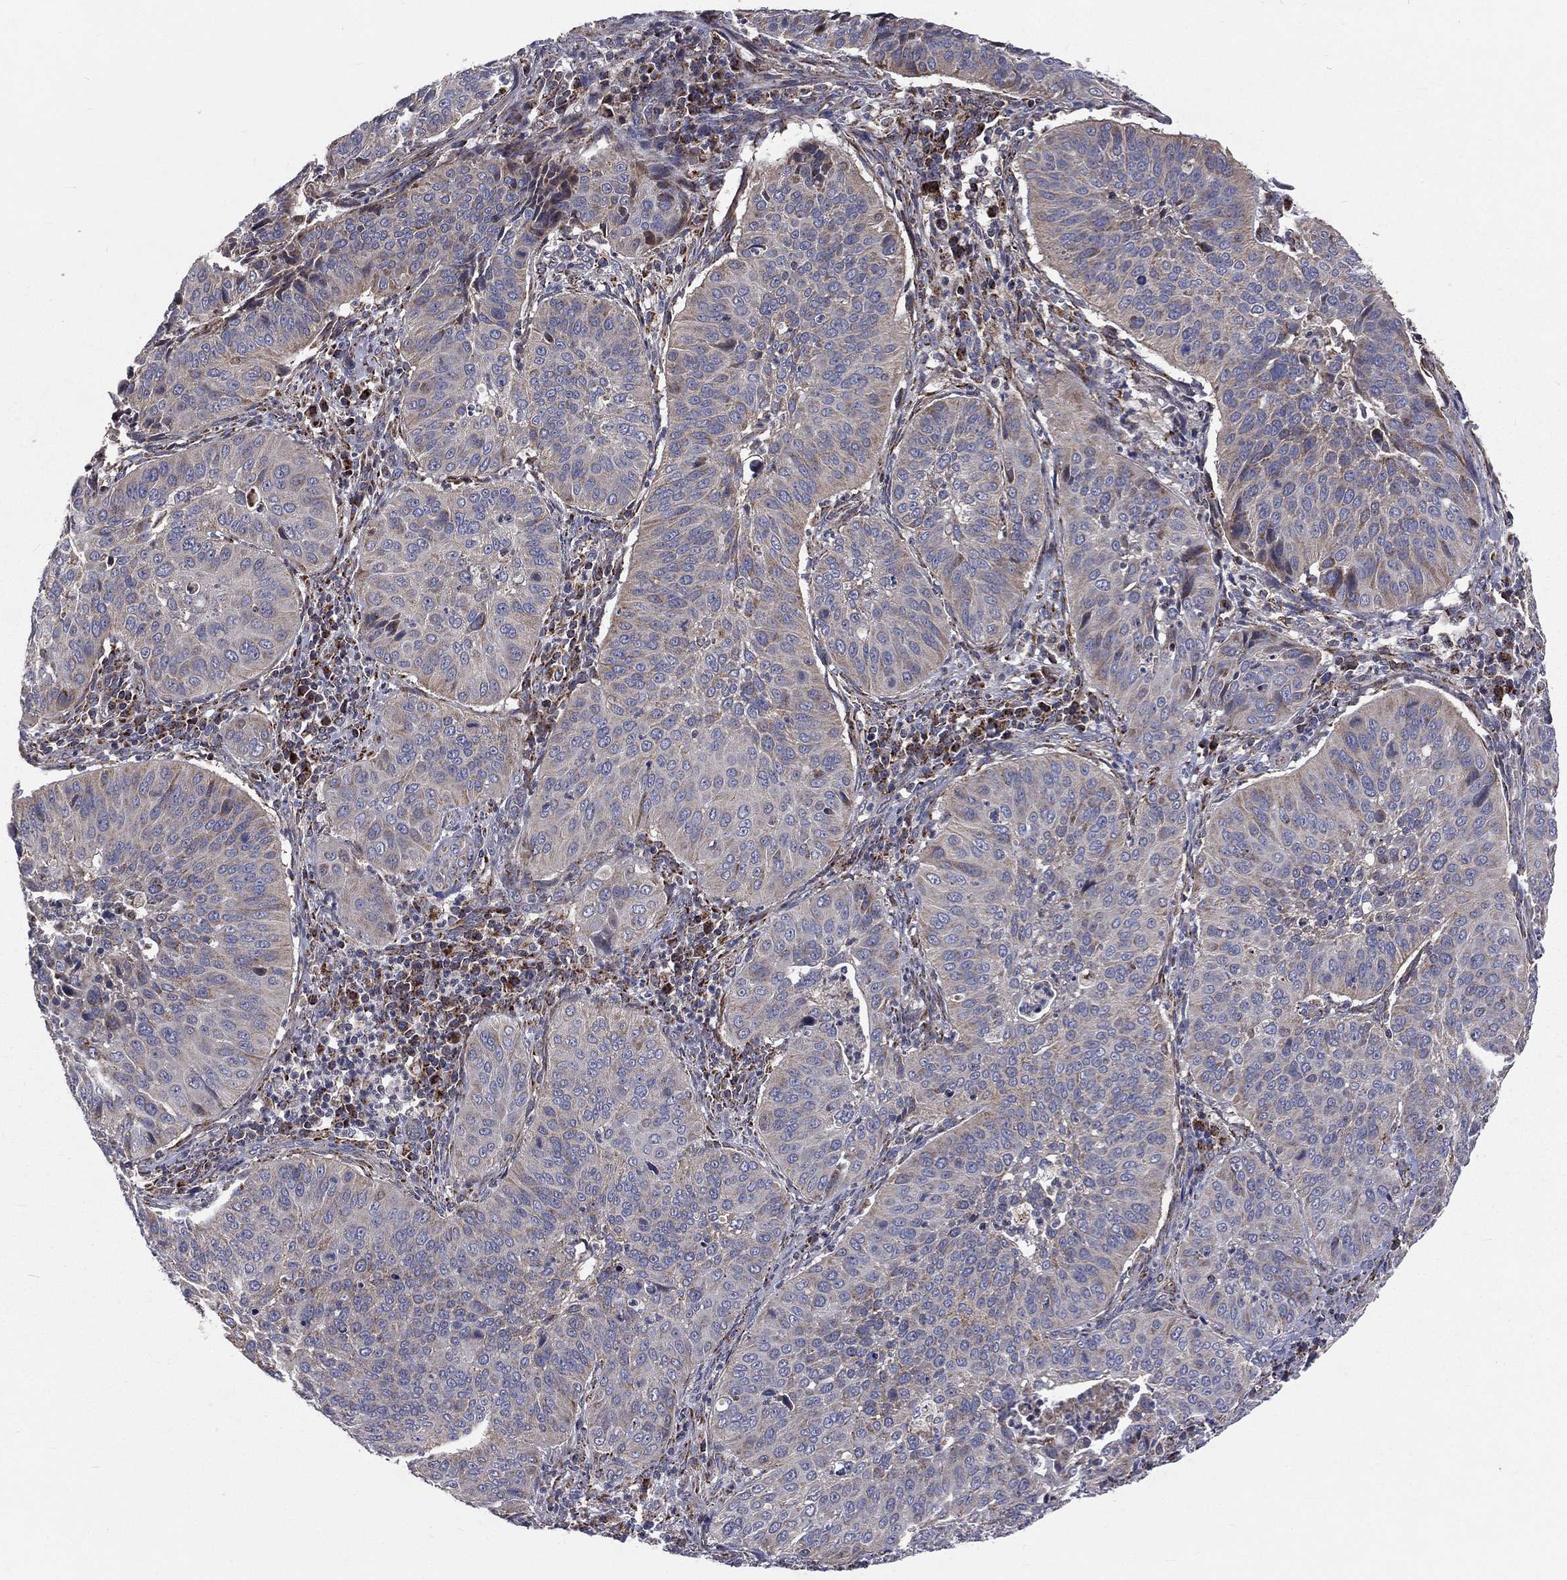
{"staining": {"intensity": "weak", "quantity": "<25%", "location": "cytoplasmic/membranous"}, "tissue": "cervical cancer", "cell_type": "Tumor cells", "image_type": "cancer", "snomed": [{"axis": "morphology", "description": "Normal tissue, NOS"}, {"axis": "morphology", "description": "Squamous cell carcinoma, NOS"}, {"axis": "topography", "description": "Cervix"}], "caption": "A micrograph of cervical cancer stained for a protein reveals no brown staining in tumor cells. (DAB IHC with hematoxylin counter stain).", "gene": "GPD1", "patient": {"sex": "female", "age": 39}}